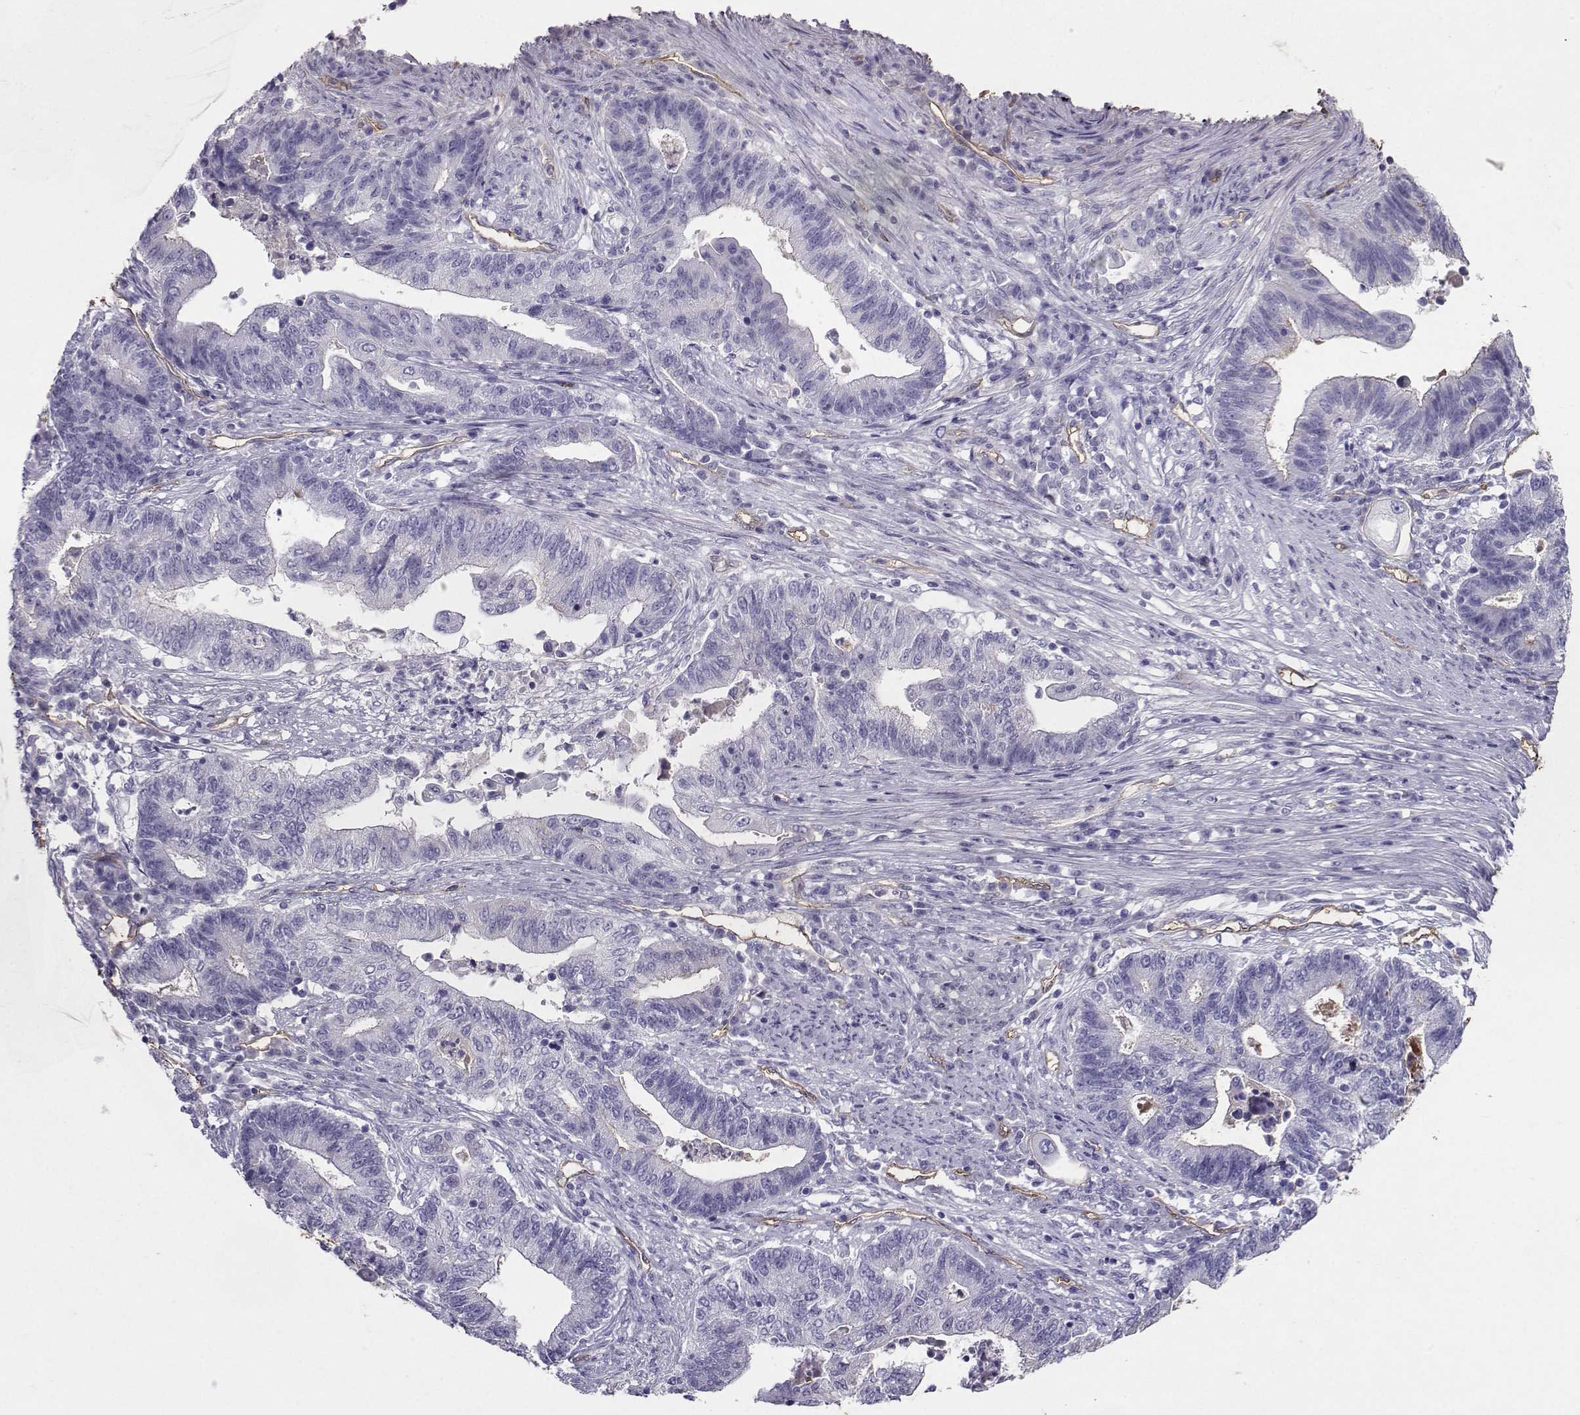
{"staining": {"intensity": "negative", "quantity": "none", "location": "none"}, "tissue": "endometrial cancer", "cell_type": "Tumor cells", "image_type": "cancer", "snomed": [{"axis": "morphology", "description": "Adenocarcinoma, NOS"}, {"axis": "topography", "description": "Uterus"}, {"axis": "topography", "description": "Endometrium"}], "caption": "This micrograph is of endometrial adenocarcinoma stained with immunohistochemistry (IHC) to label a protein in brown with the nuclei are counter-stained blue. There is no positivity in tumor cells. (IHC, brightfield microscopy, high magnification).", "gene": "CLUL1", "patient": {"sex": "female", "age": 54}}